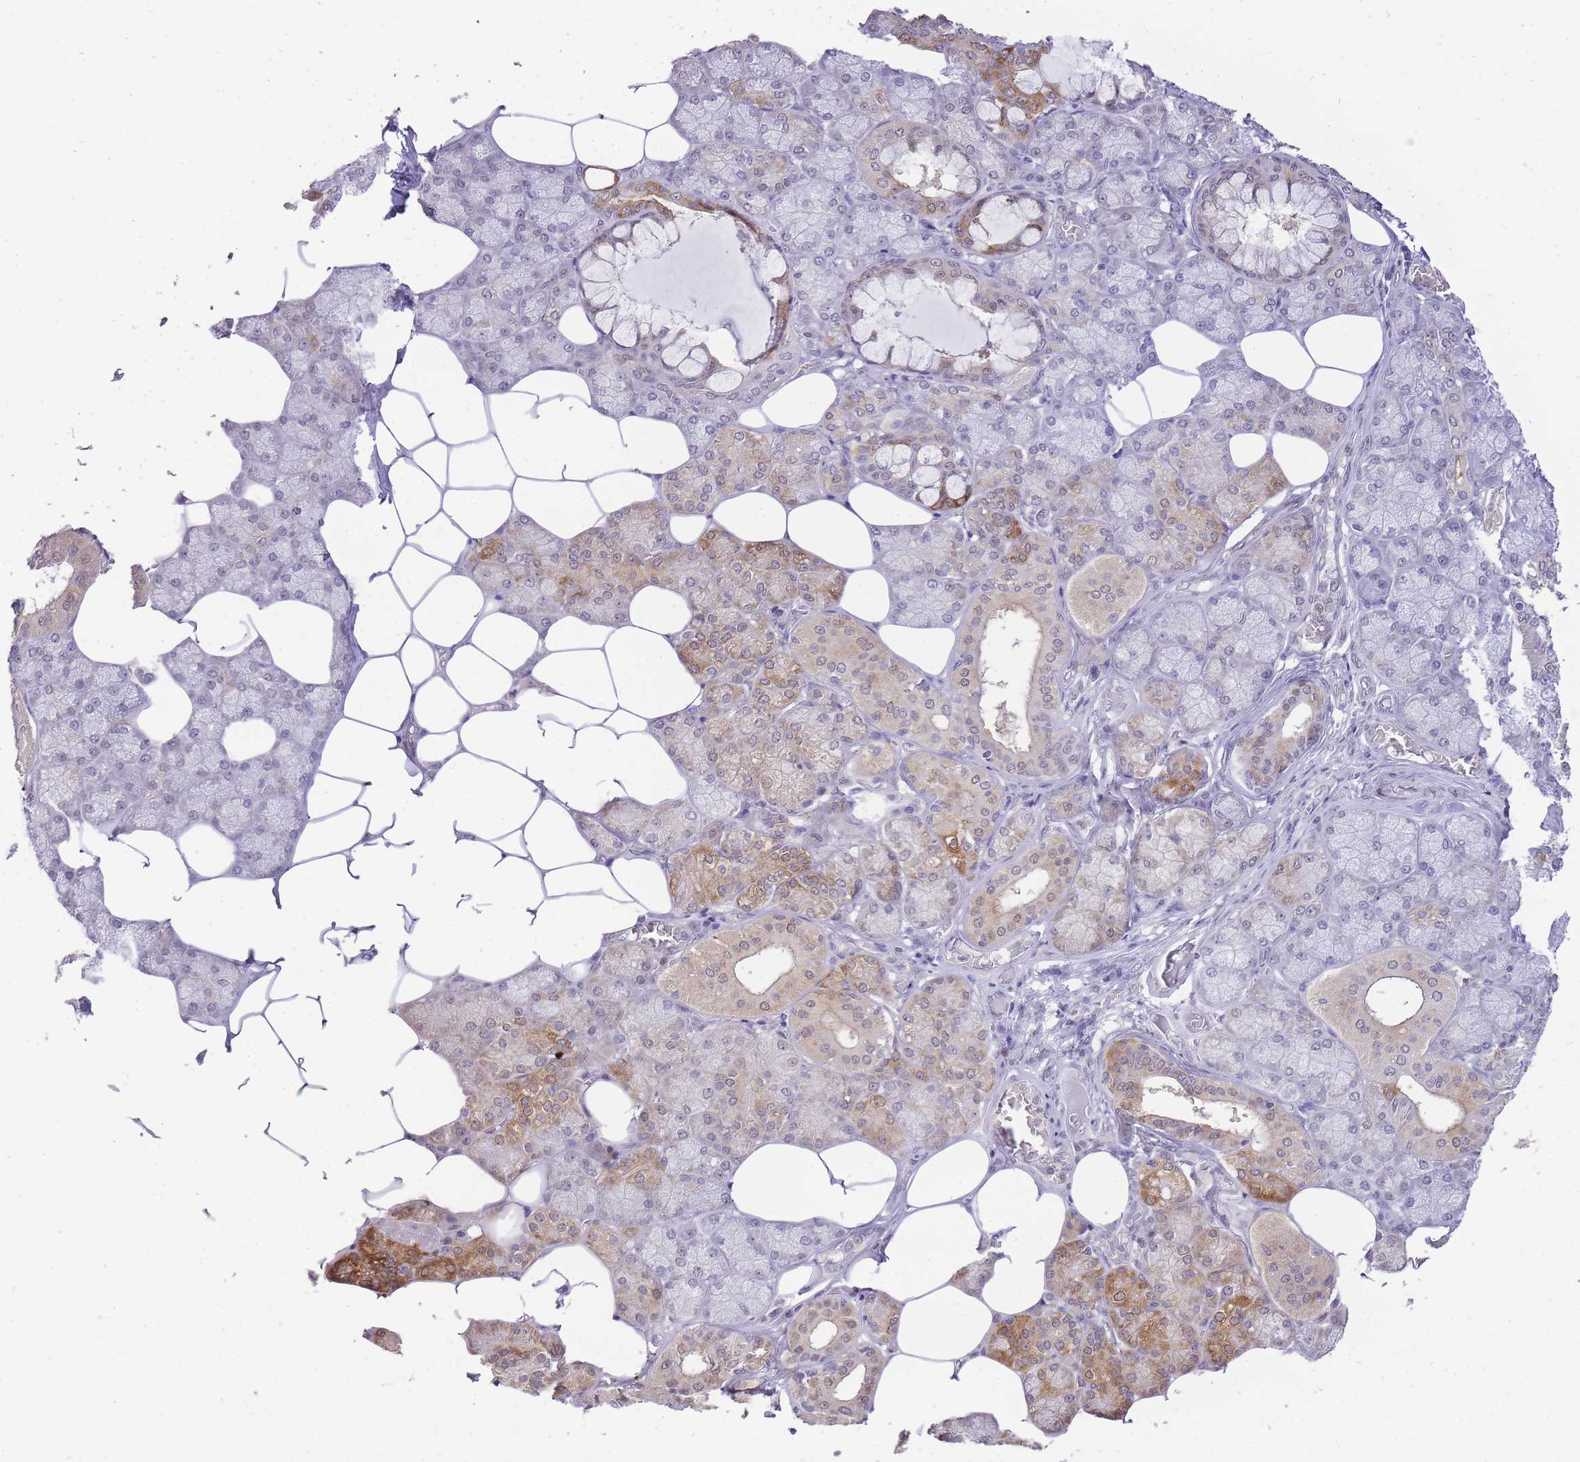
{"staining": {"intensity": "moderate", "quantity": "25%-75%", "location": "cytoplasmic/membranous"}, "tissue": "salivary gland", "cell_type": "Glandular cells", "image_type": "normal", "snomed": [{"axis": "morphology", "description": "Normal tissue, NOS"}, {"axis": "topography", "description": "Salivary gland"}], "caption": "Protein expression analysis of normal salivary gland demonstrates moderate cytoplasmic/membranous expression in about 25%-75% of glandular cells. Using DAB (3,3'-diaminobenzidine) (brown) and hematoxylin (blue) stains, captured at high magnification using brightfield microscopy.", "gene": "STK39", "patient": {"sex": "male", "age": 62}}